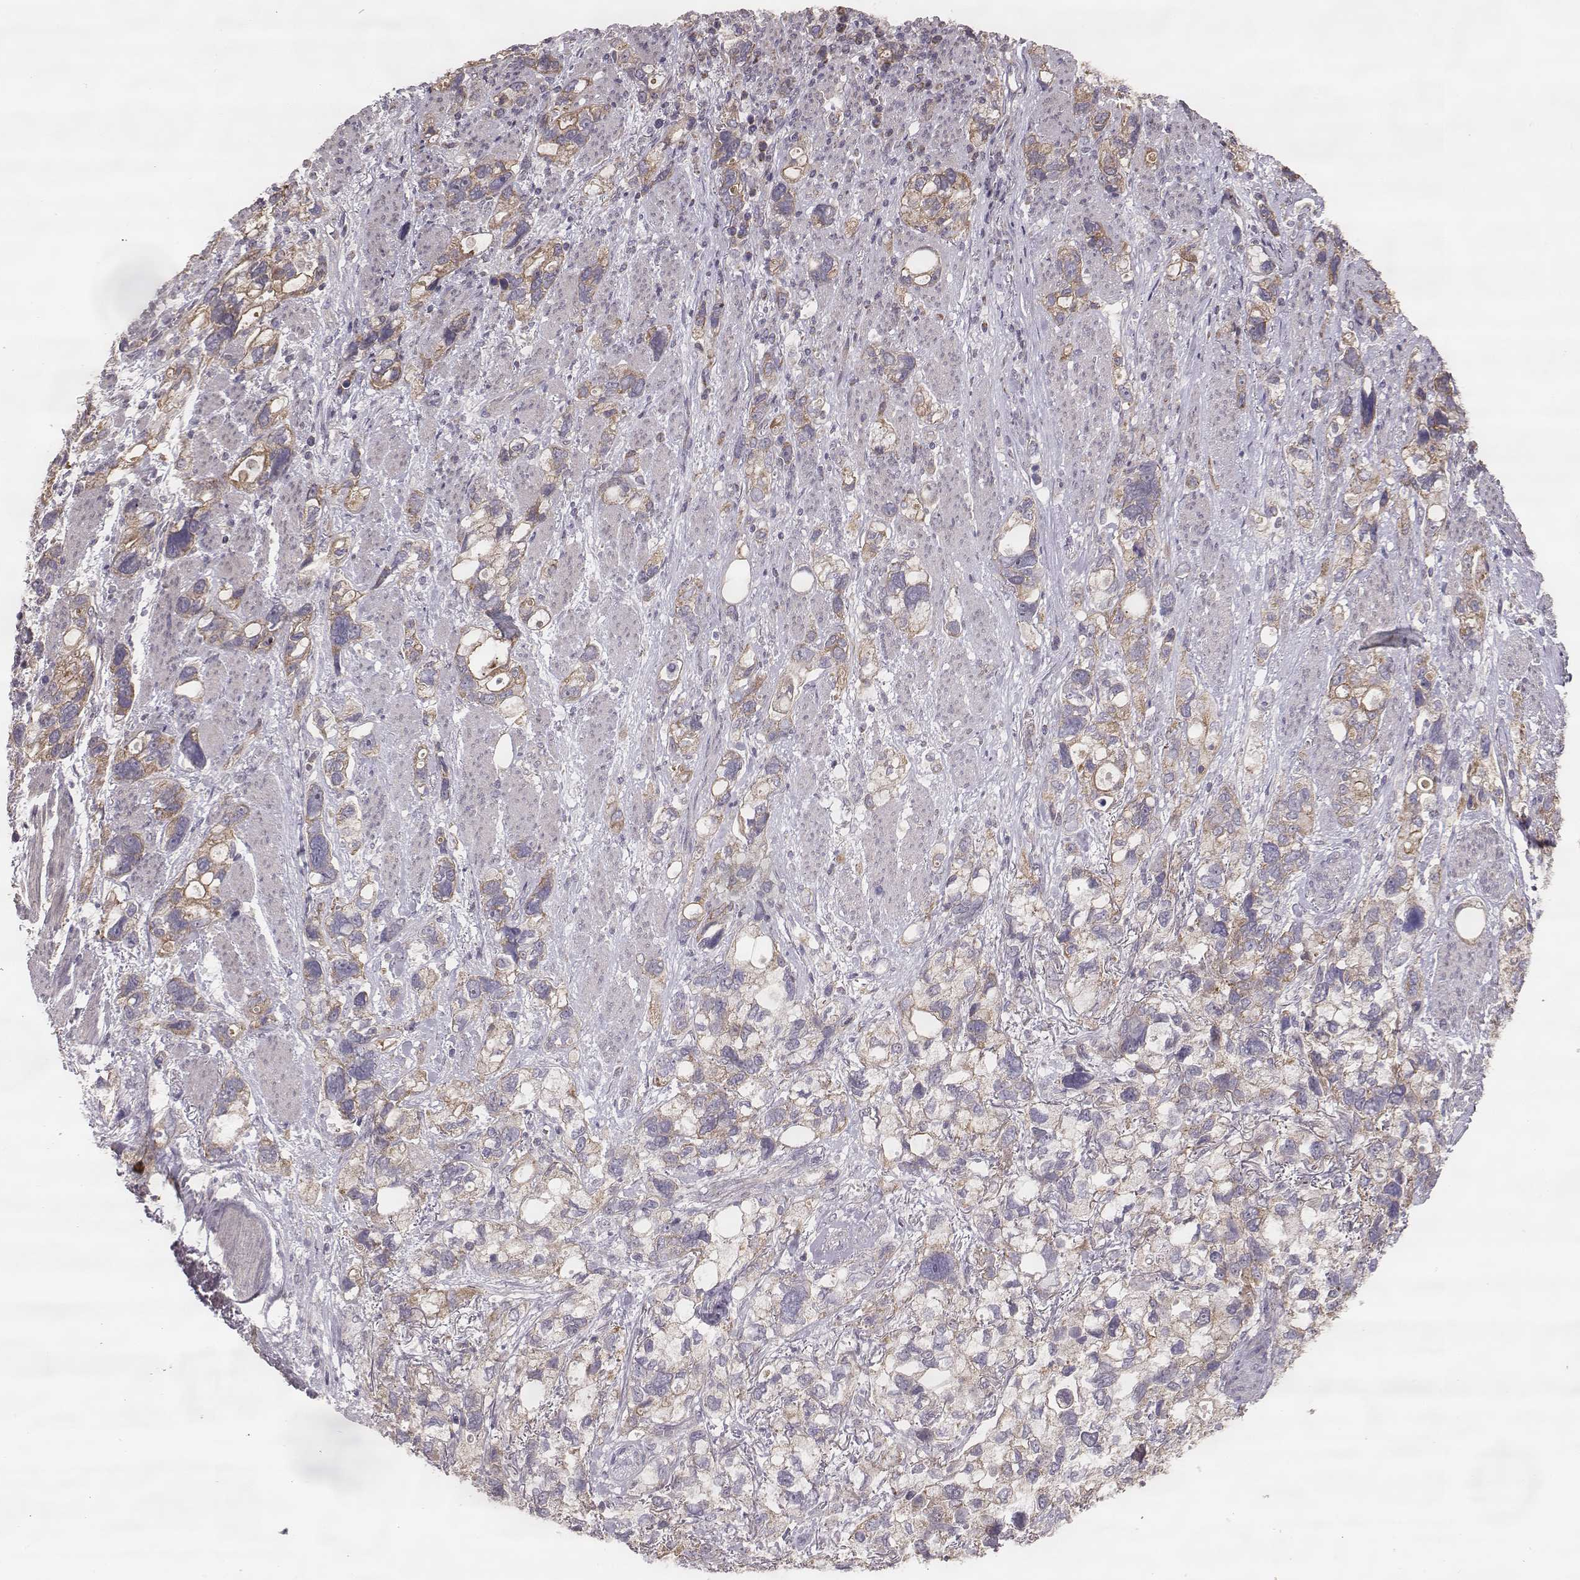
{"staining": {"intensity": "weak", "quantity": "25%-75%", "location": "cytoplasmic/membranous"}, "tissue": "stomach cancer", "cell_type": "Tumor cells", "image_type": "cancer", "snomed": [{"axis": "morphology", "description": "Adenocarcinoma, NOS"}, {"axis": "topography", "description": "Stomach, upper"}], "caption": "Immunohistochemical staining of human stomach cancer (adenocarcinoma) displays weak cytoplasmic/membranous protein expression in about 25%-75% of tumor cells.", "gene": "HAVCR1", "patient": {"sex": "female", "age": 81}}